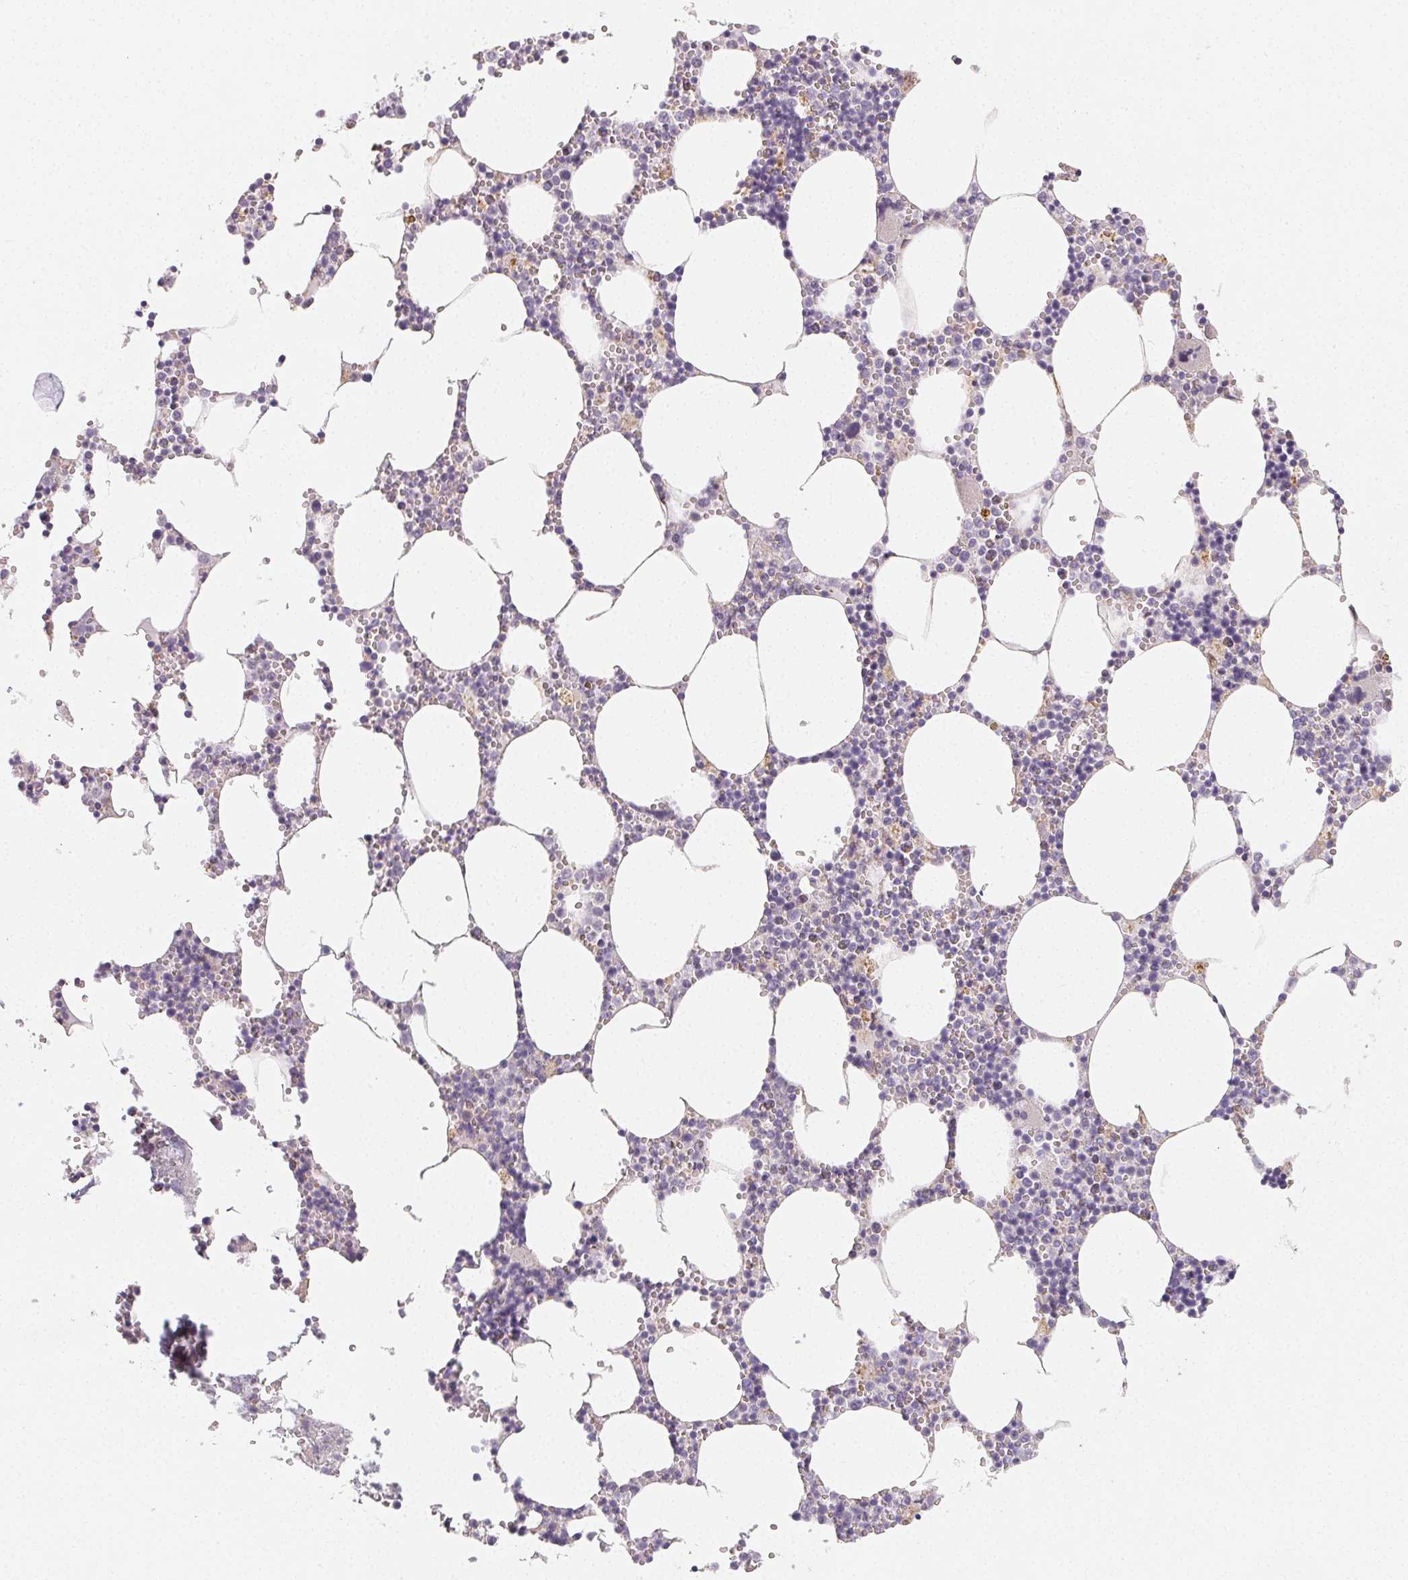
{"staining": {"intensity": "negative", "quantity": "none", "location": "none"}, "tissue": "bone marrow", "cell_type": "Hematopoietic cells", "image_type": "normal", "snomed": [{"axis": "morphology", "description": "Normal tissue, NOS"}, {"axis": "topography", "description": "Bone marrow"}], "caption": "DAB immunohistochemical staining of unremarkable human bone marrow reveals no significant positivity in hematopoietic cells.", "gene": "LRRC23", "patient": {"sex": "male", "age": 54}}